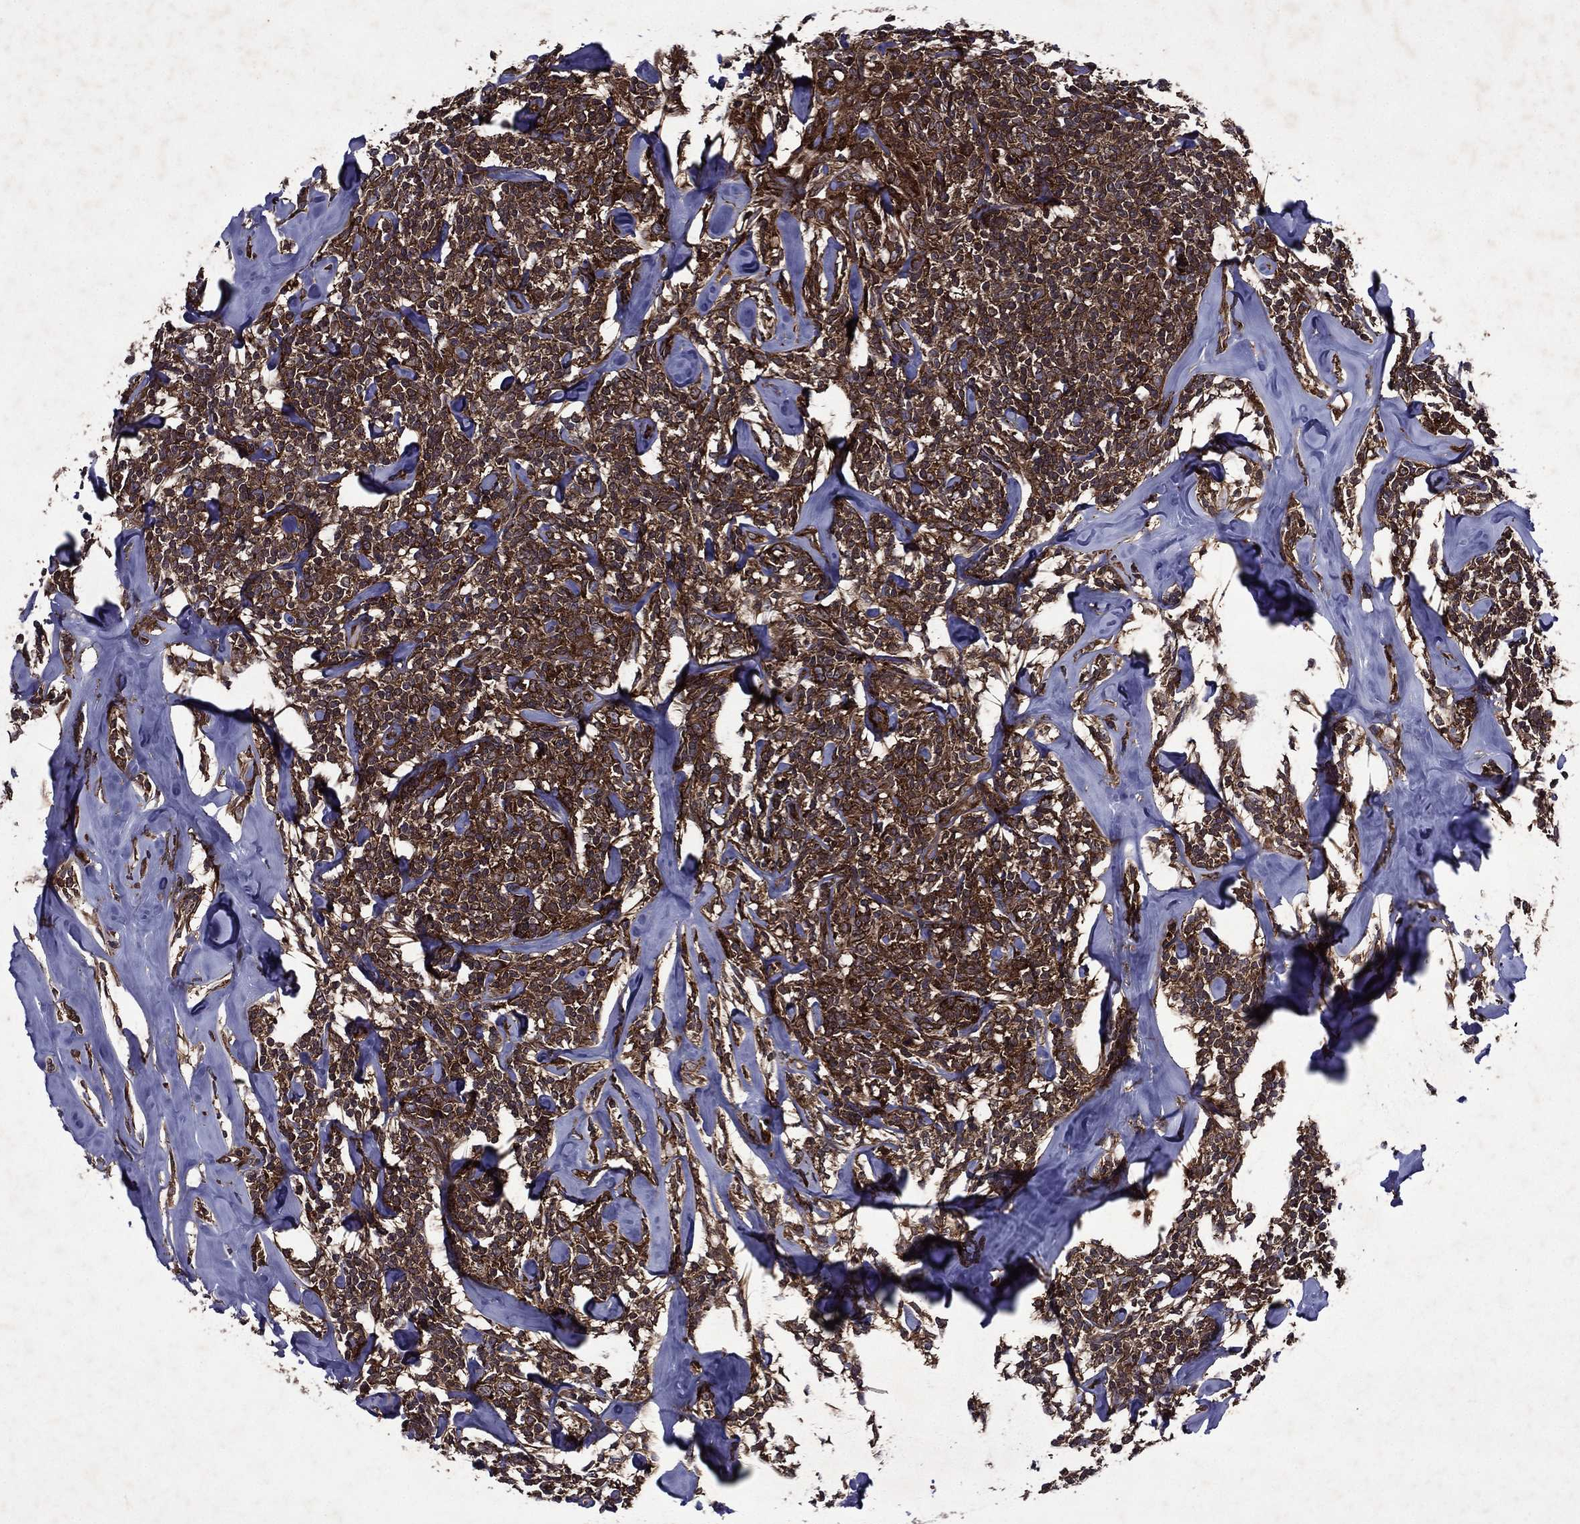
{"staining": {"intensity": "strong", "quantity": ">75%", "location": "cytoplasmic/membranous"}, "tissue": "lymphoma", "cell_type": "Tumor cells", "image_type": "cancer", "snomed": [{"axis": "morphology", "description": "Malignant lymphoma, non-Hodgkin's type, Low grade"}, {"axis": "topography", "description": "Lymph node"}], "caption": "Immunohistochemical staining of lymphoma reveals strong cytoplasmic/membranous protein positivity in approximately >75% of tumor cells. The protein is stained brown, and the nuclei are stained in blue (DAB IHC with brightfield microscopy, high magnification).", "gene": "EIF2B4", "patient": {"sex": "female", "age": 56}}